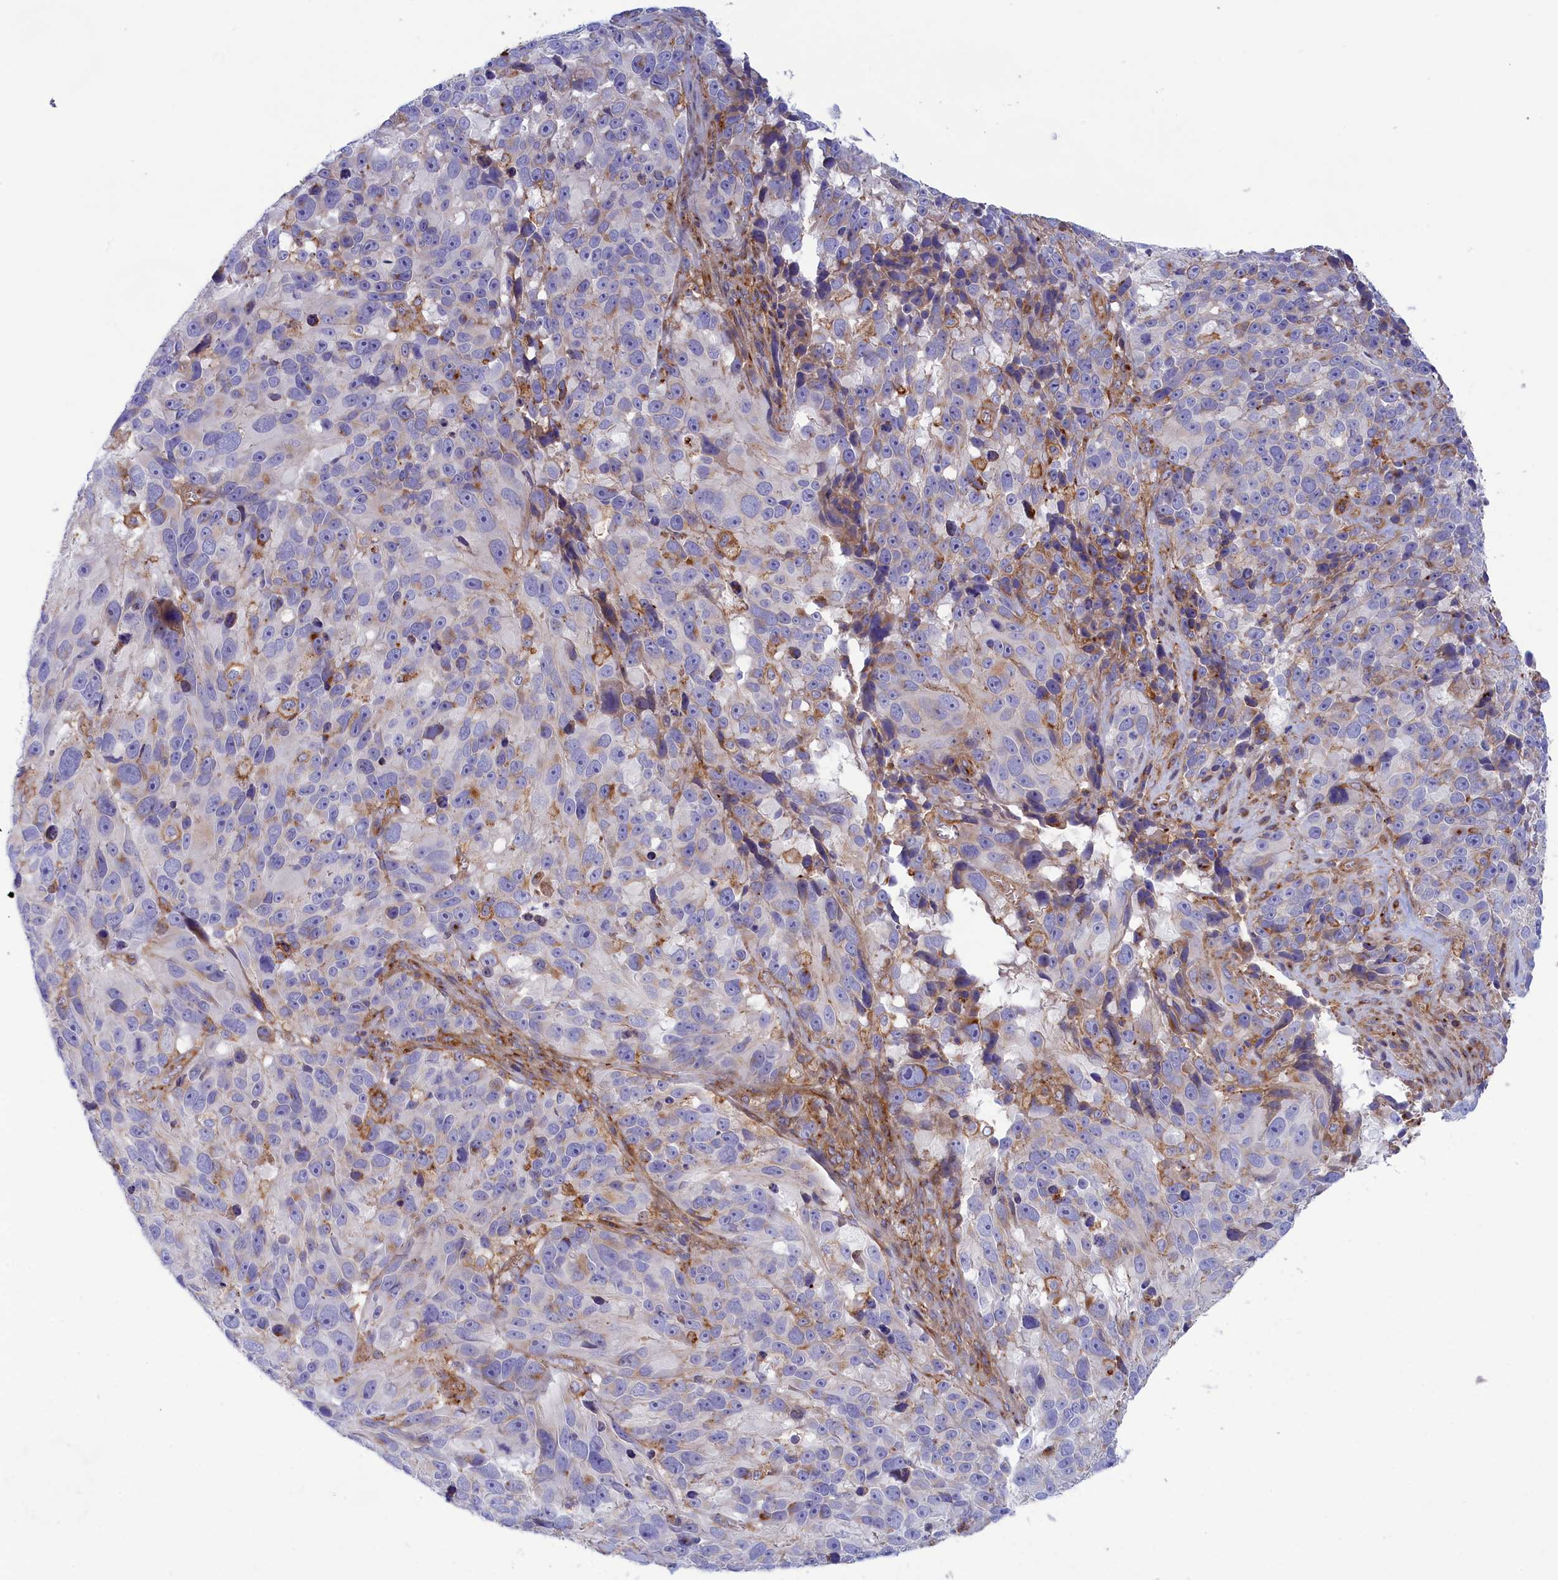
{"staining": {"intensity": "negative", "quantity": "none", "location": "none"}, "tissue": "melanoma", "cell_type": "Tumor cells", "image_type": "cancer", "snomed": [{"axis": "morphology", "description": "Malignant melanoma, NOS"}, {"axis": "topography", "description": "Skin"}], "caption": "This photomicrograph is of melanoma stained with immunohistochemistry to label a protein in brown with the nuclei are counter-stained blue. There is no expression in tumor cells.", "gene": "SCAMP4", "patient": {"sex": "male", "age": 84}}